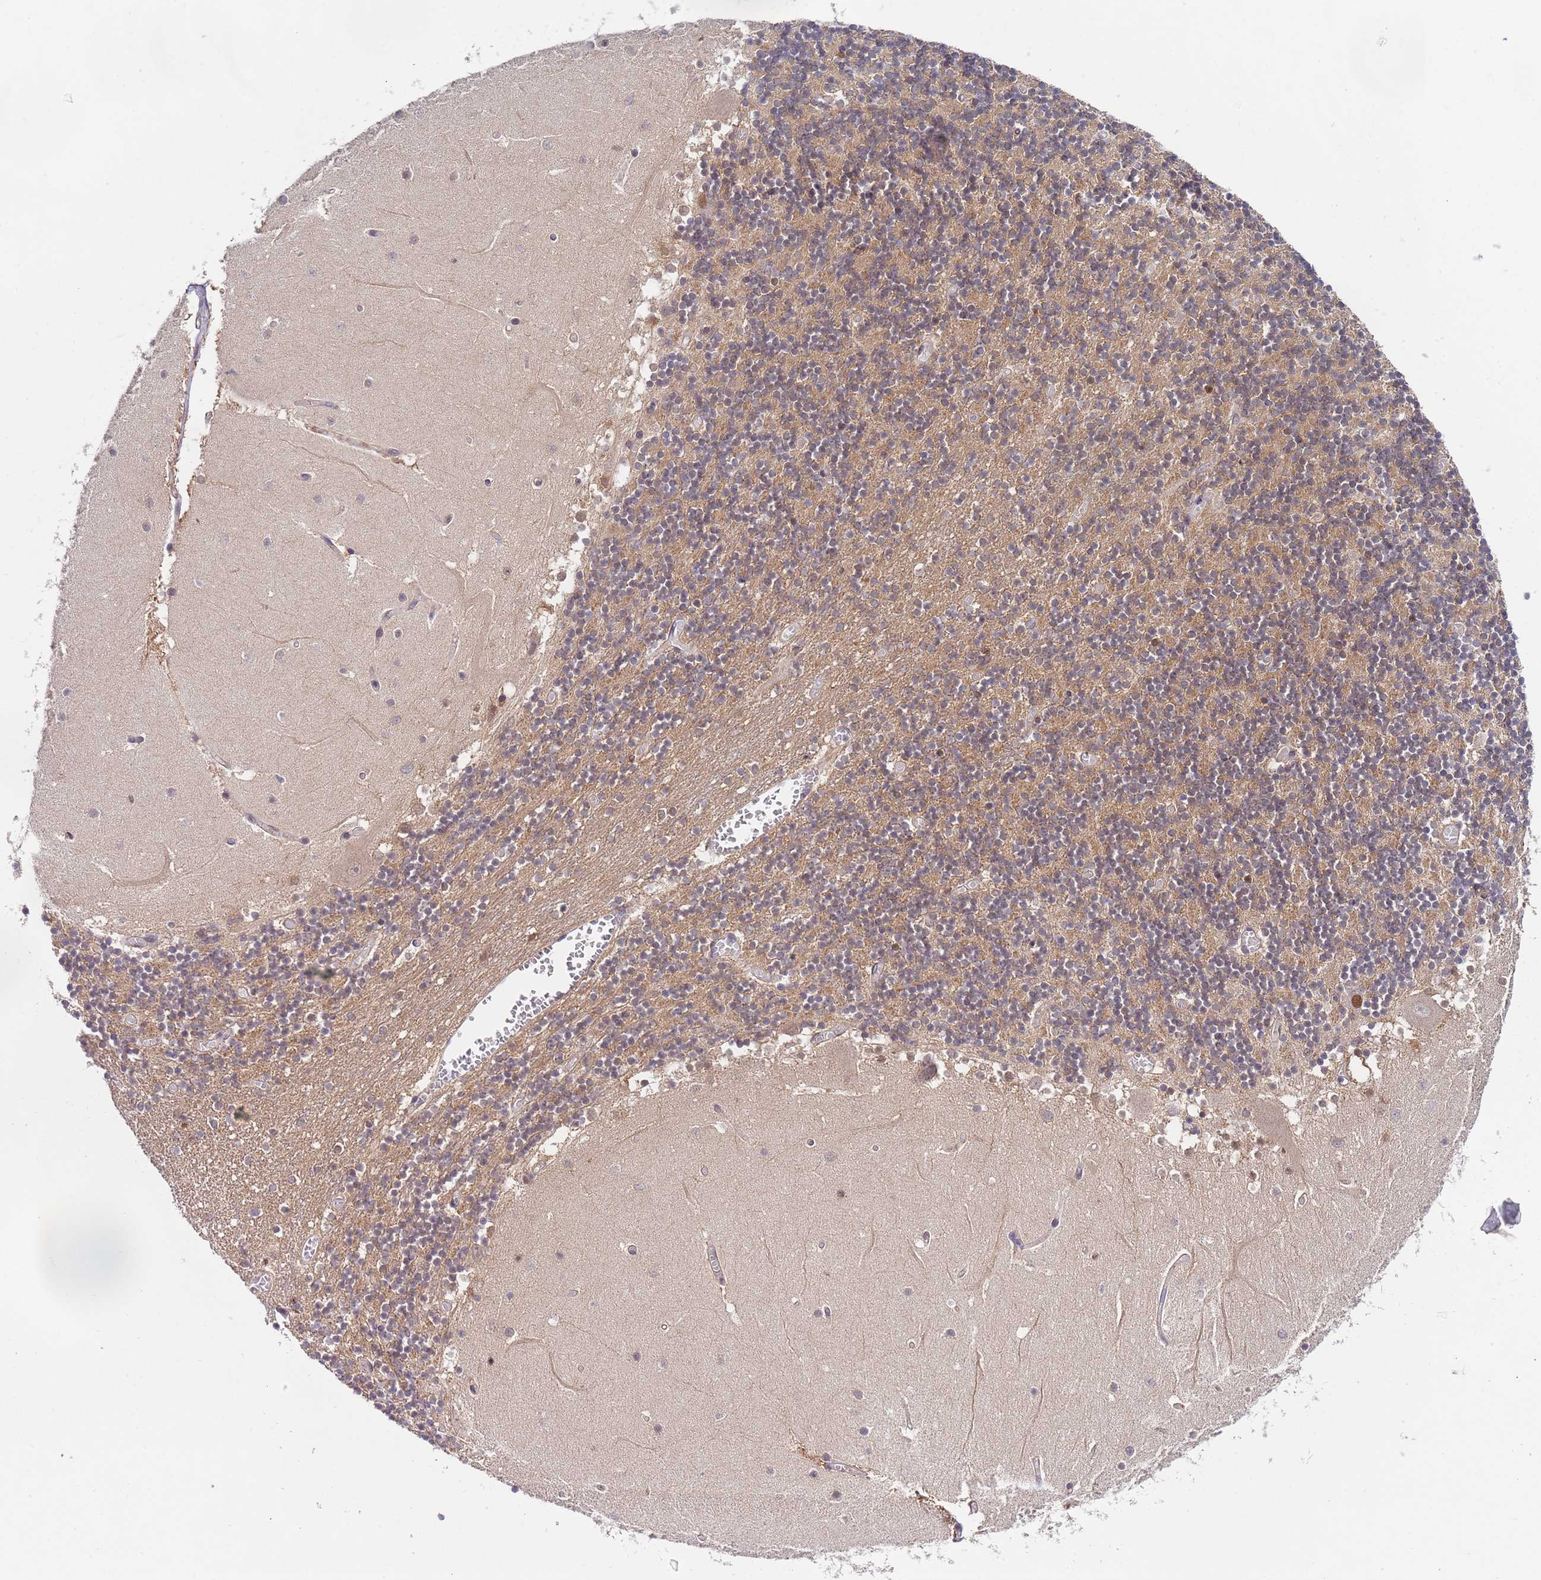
{"staining": {"intensity": "moderate", "quantity": ">75%", "location": "cytoplasmic/membranous,nuclear"}, "tissue": "cerebellum", "cell_type": "Cells in granular layer", "image_type": "normal", "snomed": [{"axis": "morphology", "description": "Normal tissue, NOS"}, {"axis": "topography", "description": "Cerebellum"}], "caption": "Protein staining of benign cerebellum shows moderate cytoplasmic/membranous,nuclear staining in about >75% of cells in granular layer. (brown staining indicates protein expression, while blue staining denotes nuclei).", "gene": "RMND5B", "patient": {"sex": "female", "age": 28}}